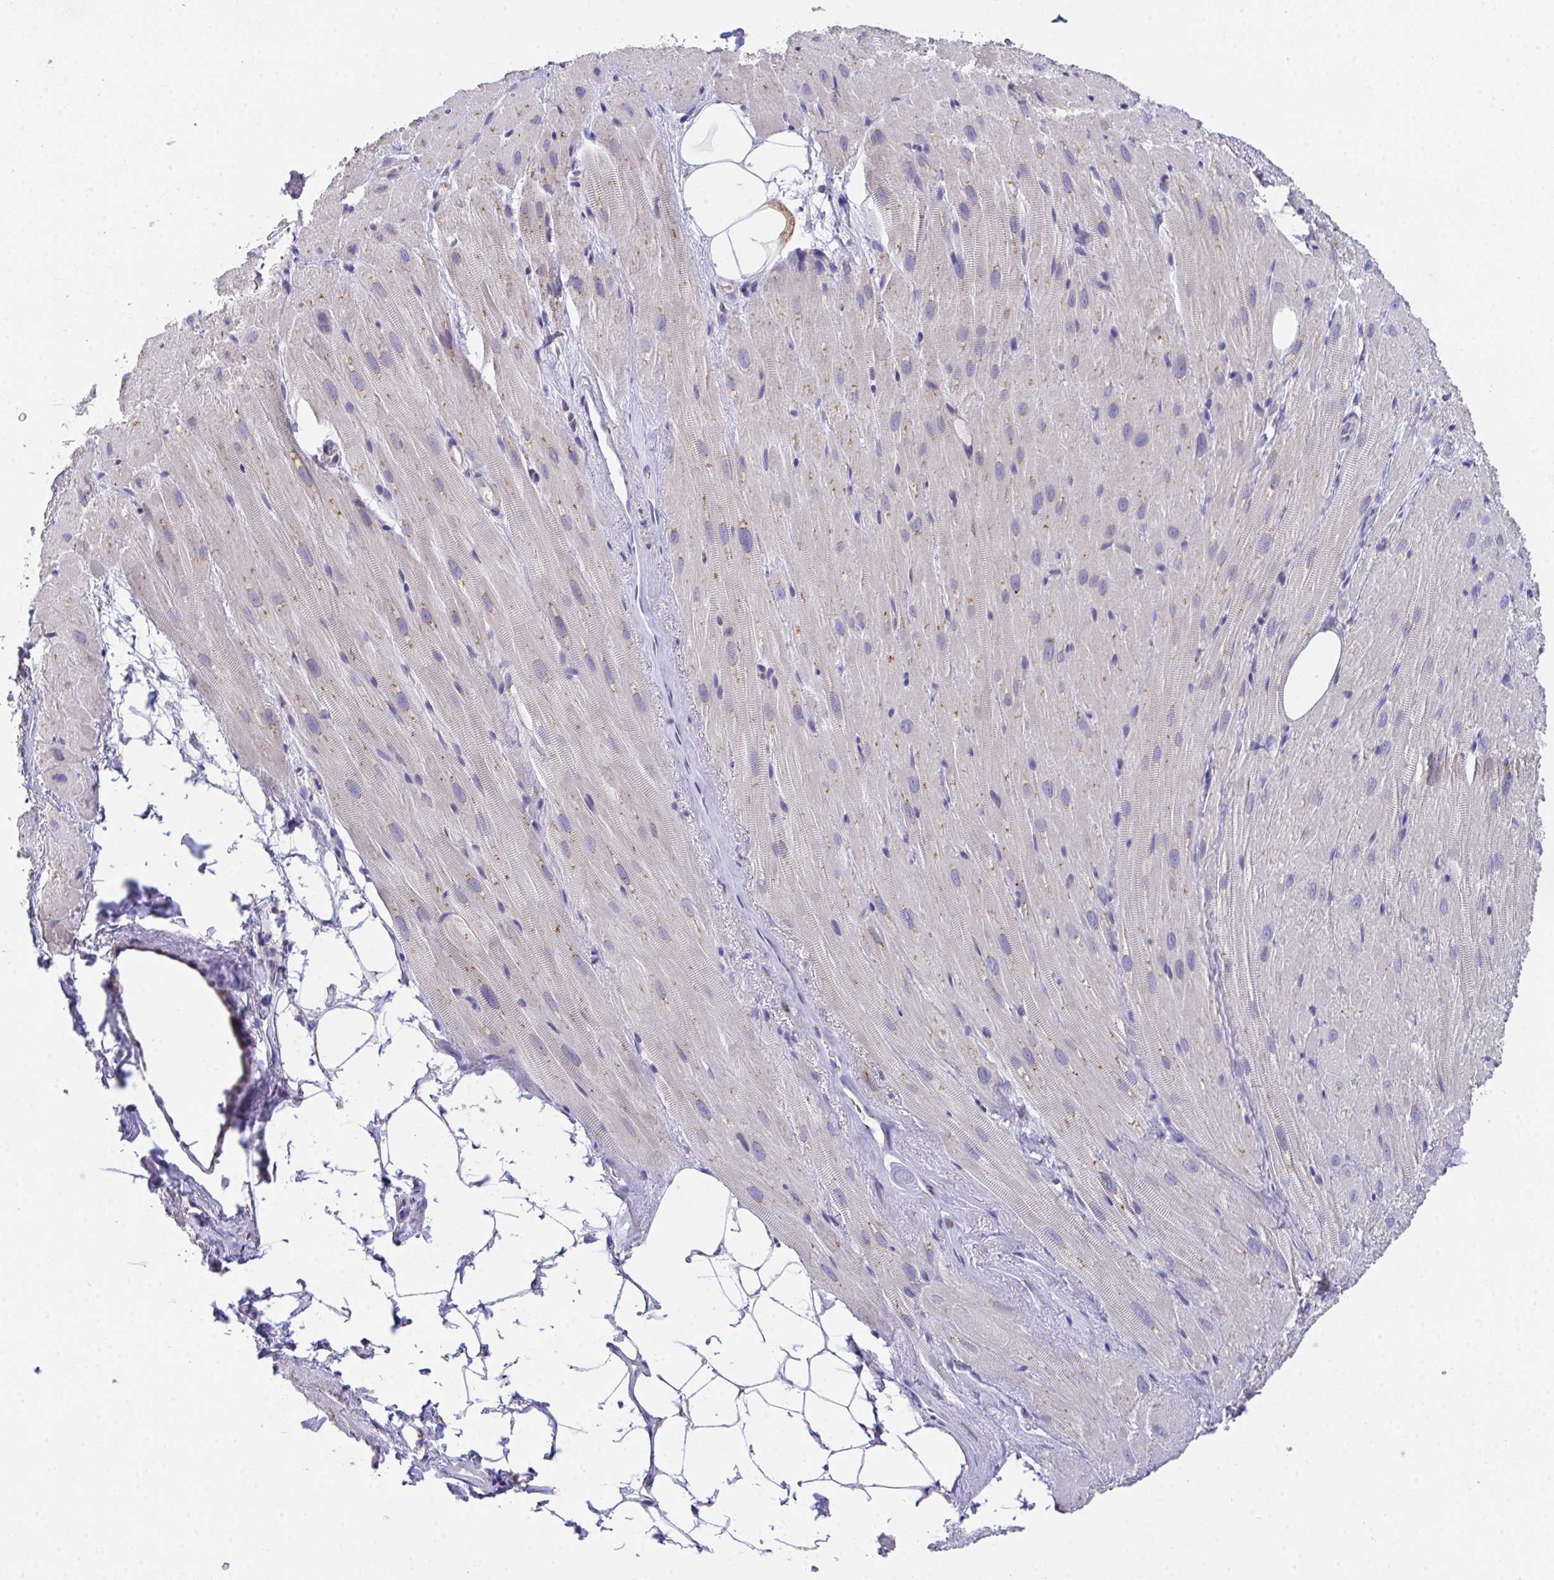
{"staining": {"intensity": "weak", "quantity": "<25%", "location": "cytoplasmic/membranous"}, "tissue": "heart muscle", "cell_type": "Cardiomyocytes", "image_type": "normal", "snomed": [{"axis": "morphology", "description": "Normal tissue, NOS"}, {"axis": "topography", "description": "Heart"}], "caption": "Immunohistochemistry (IHC) histopathology image of benign human heart muscle stained for a protein (brown), which reveals no positivity in cardiomyocytes.", "gene": "MIA3", "patient": {"sex": "male", "age": 62}}